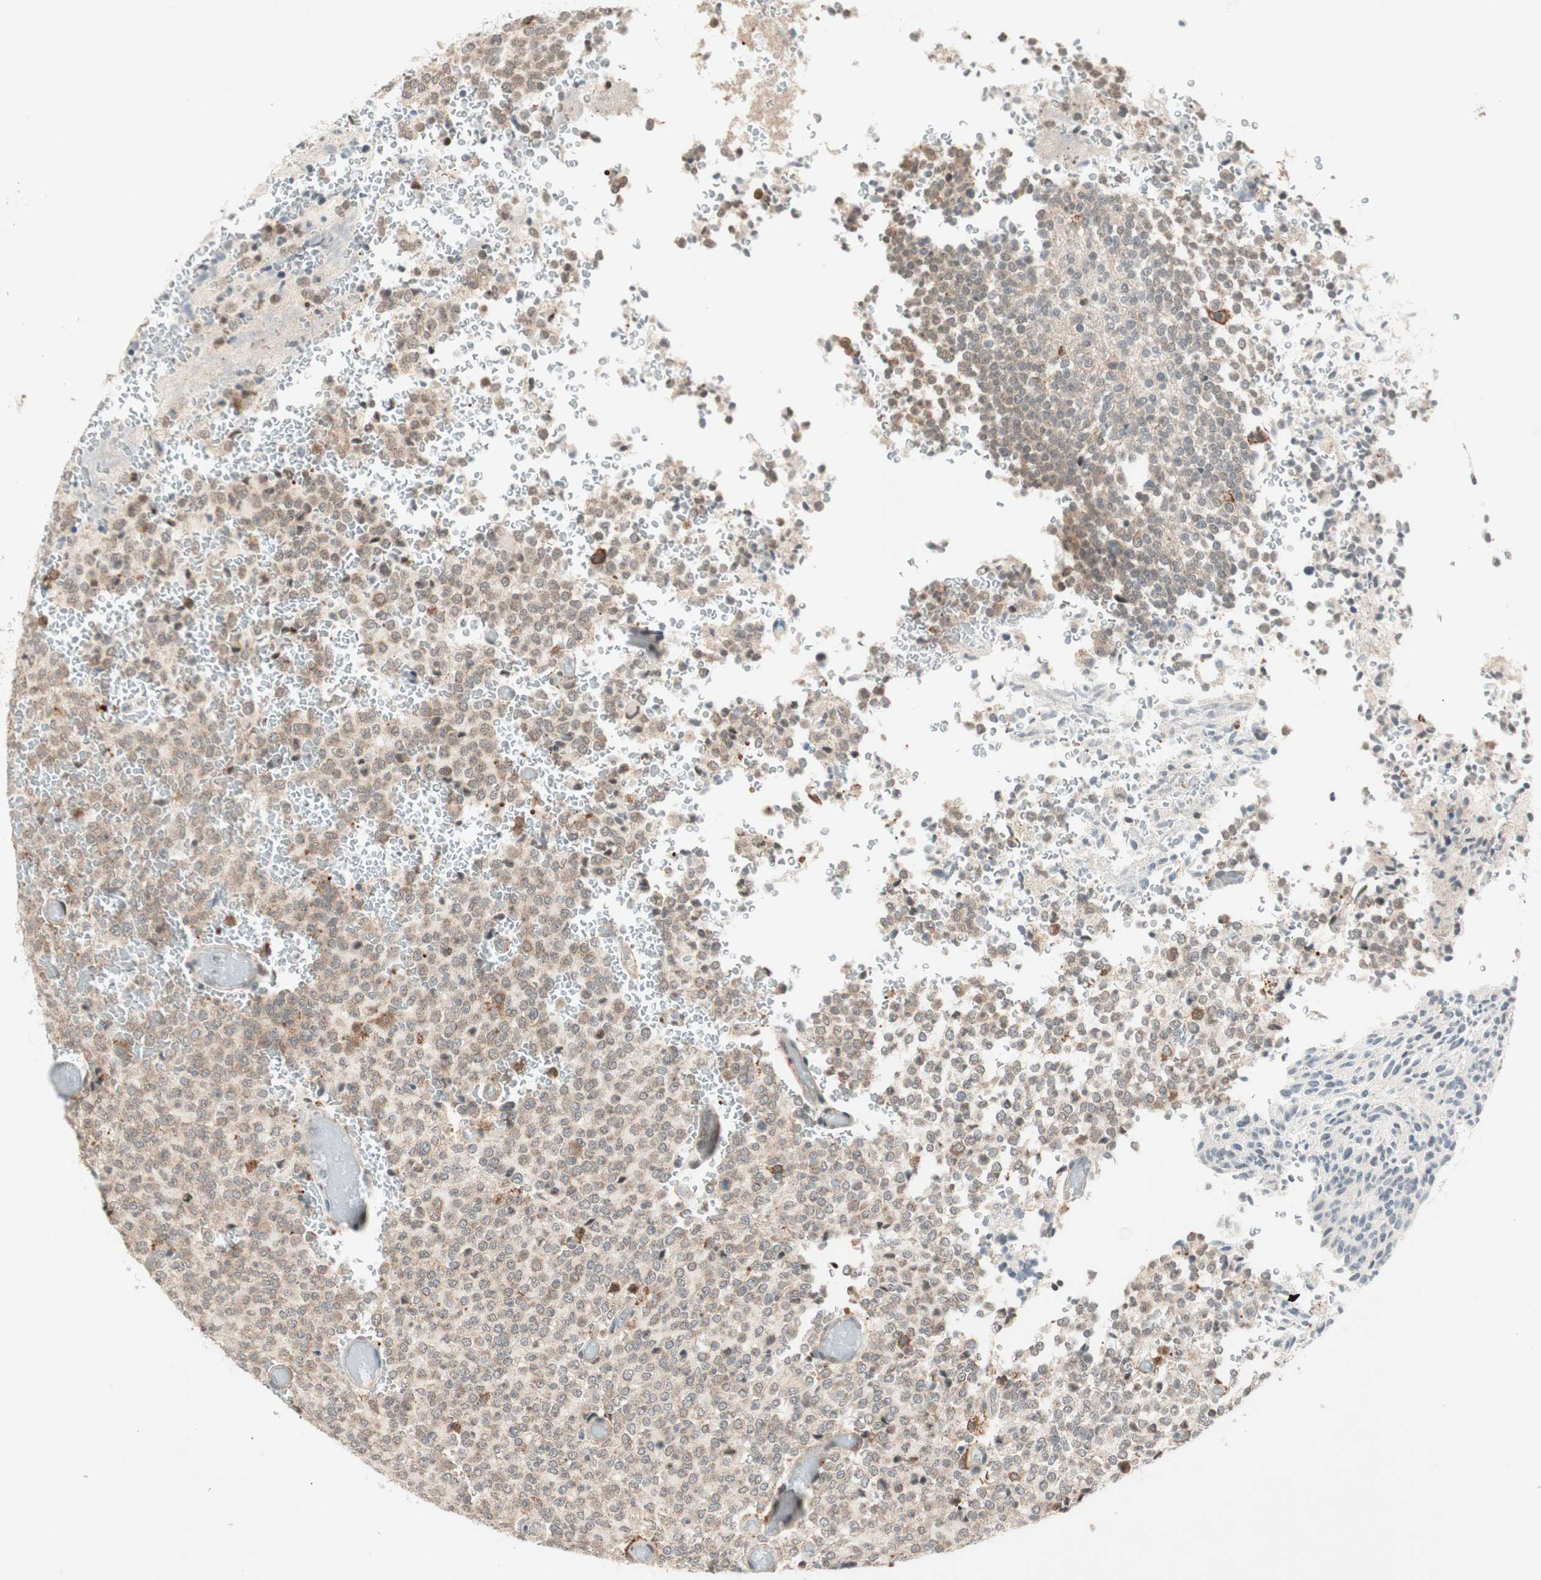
{"staining": {"intensity": "moderate", "quantity": "<25%", "location": "cytoplasmic/membranous"}, "tissue": "glioma", "cell_type": "Tumor cells", "image_type": "cancer", "snomed": [{"axis": "morphology", "description": "Glioma, malignant, High grade"}, {"axis": "topography", "description": "pancreas cauda"}], "caption": "Approximately <25% of tumor cells in human glioma reveal moderate cytoplasmic/membranous protein positivity as visualized by brown immunohistochemical staining.", "gene": "CDK19", "patient": {"sex": "male", "age": 60}}